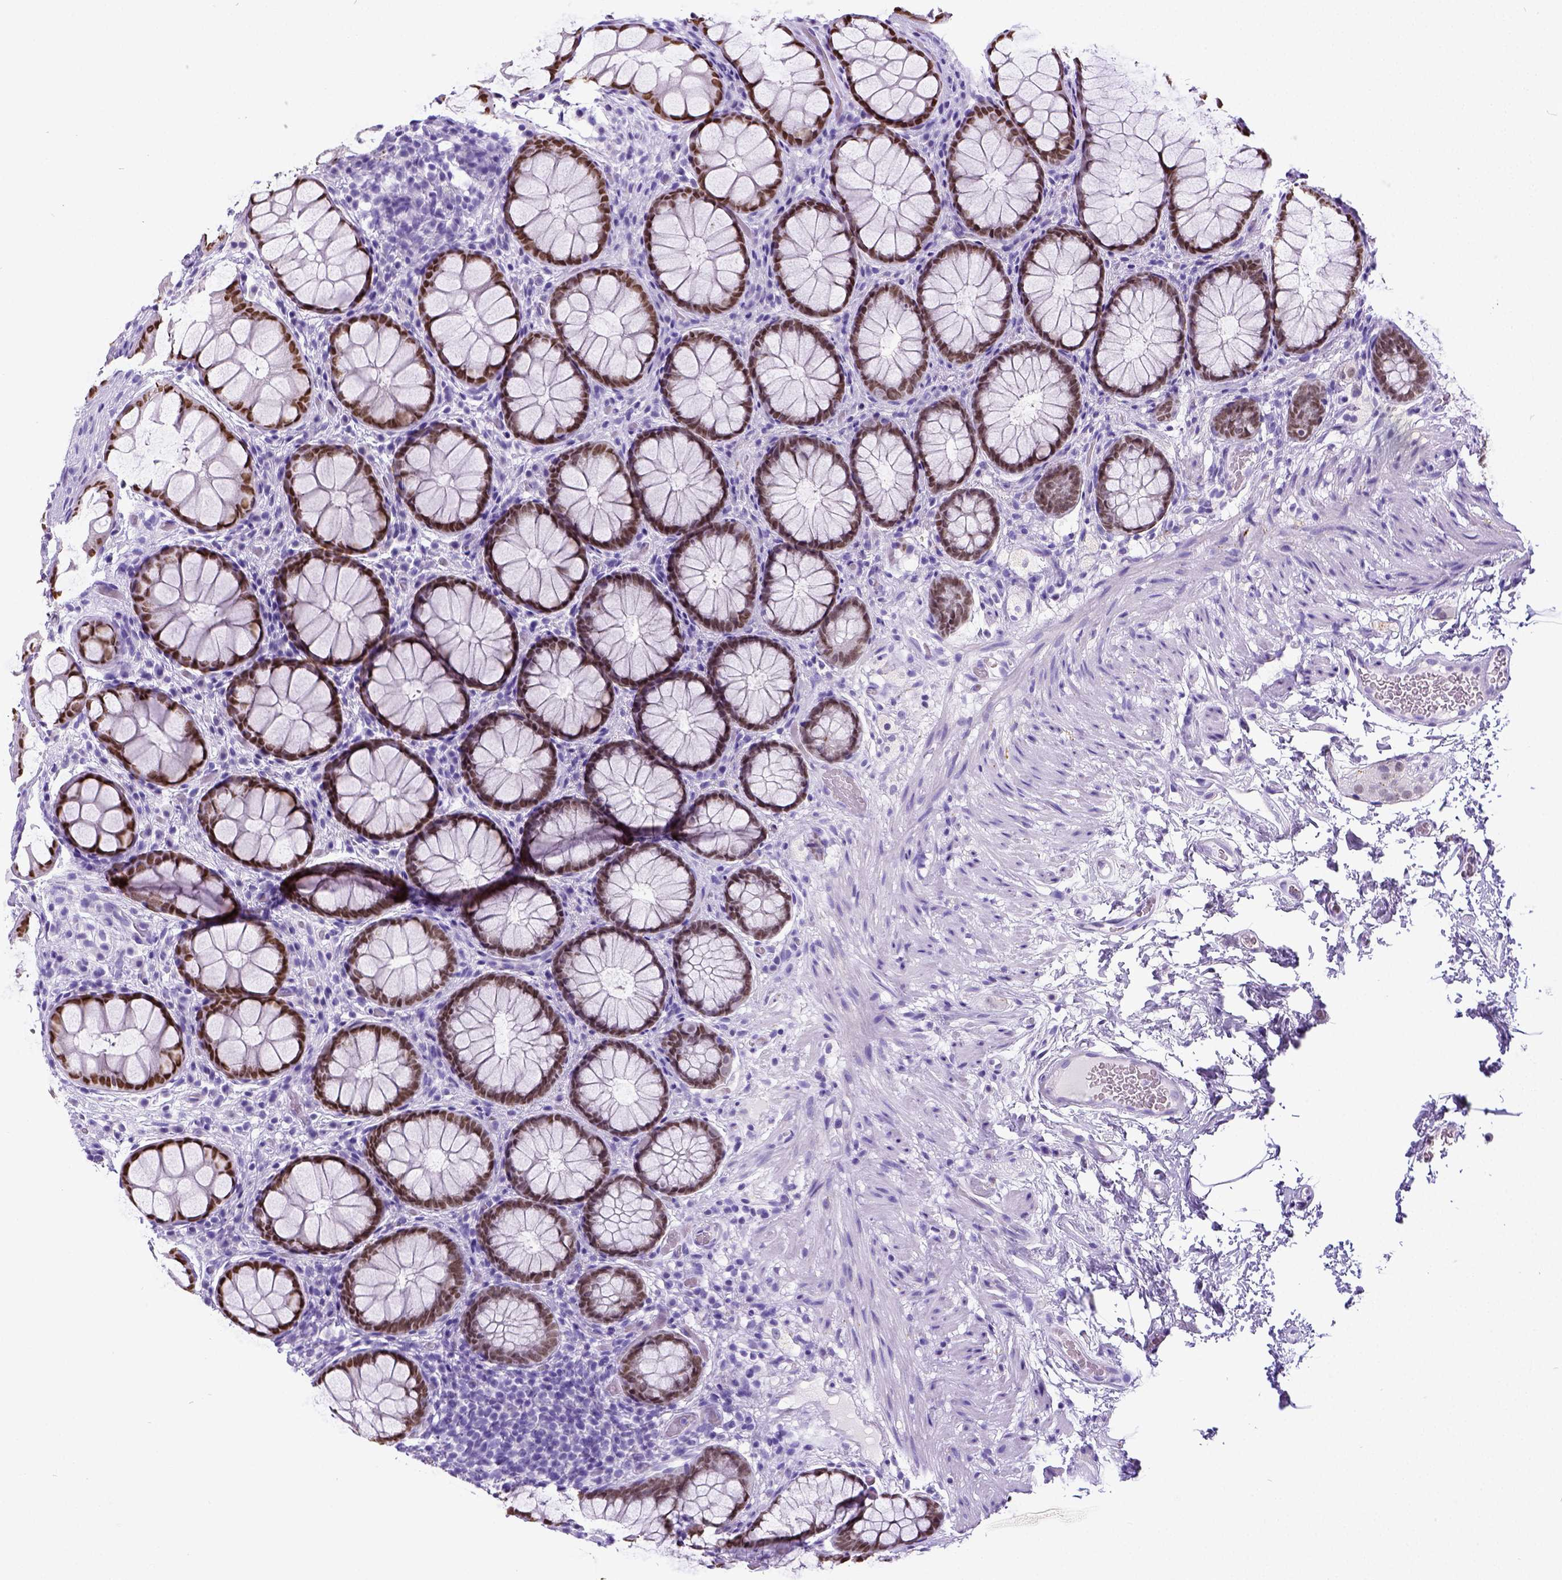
{"staining": {"intensity": "strong", "quantity": ">75%", "location": "nuclear"}, "tissue": "rectum", "cell_type": "Glandular cells", "image_type": "normal", "snomed": [{"axis": "morphology", "description": "Normal tissue, NOS"}, {"axis": "topography", "description": "Rectum"}], "caption": "A histopathology image of human rectum stained for a protein reveals strong nuclear brown staining in glandular cells. Nuclei are stained in blue.", "gene": "SATB2", "patient": {"sex": "female", "age": 62}}